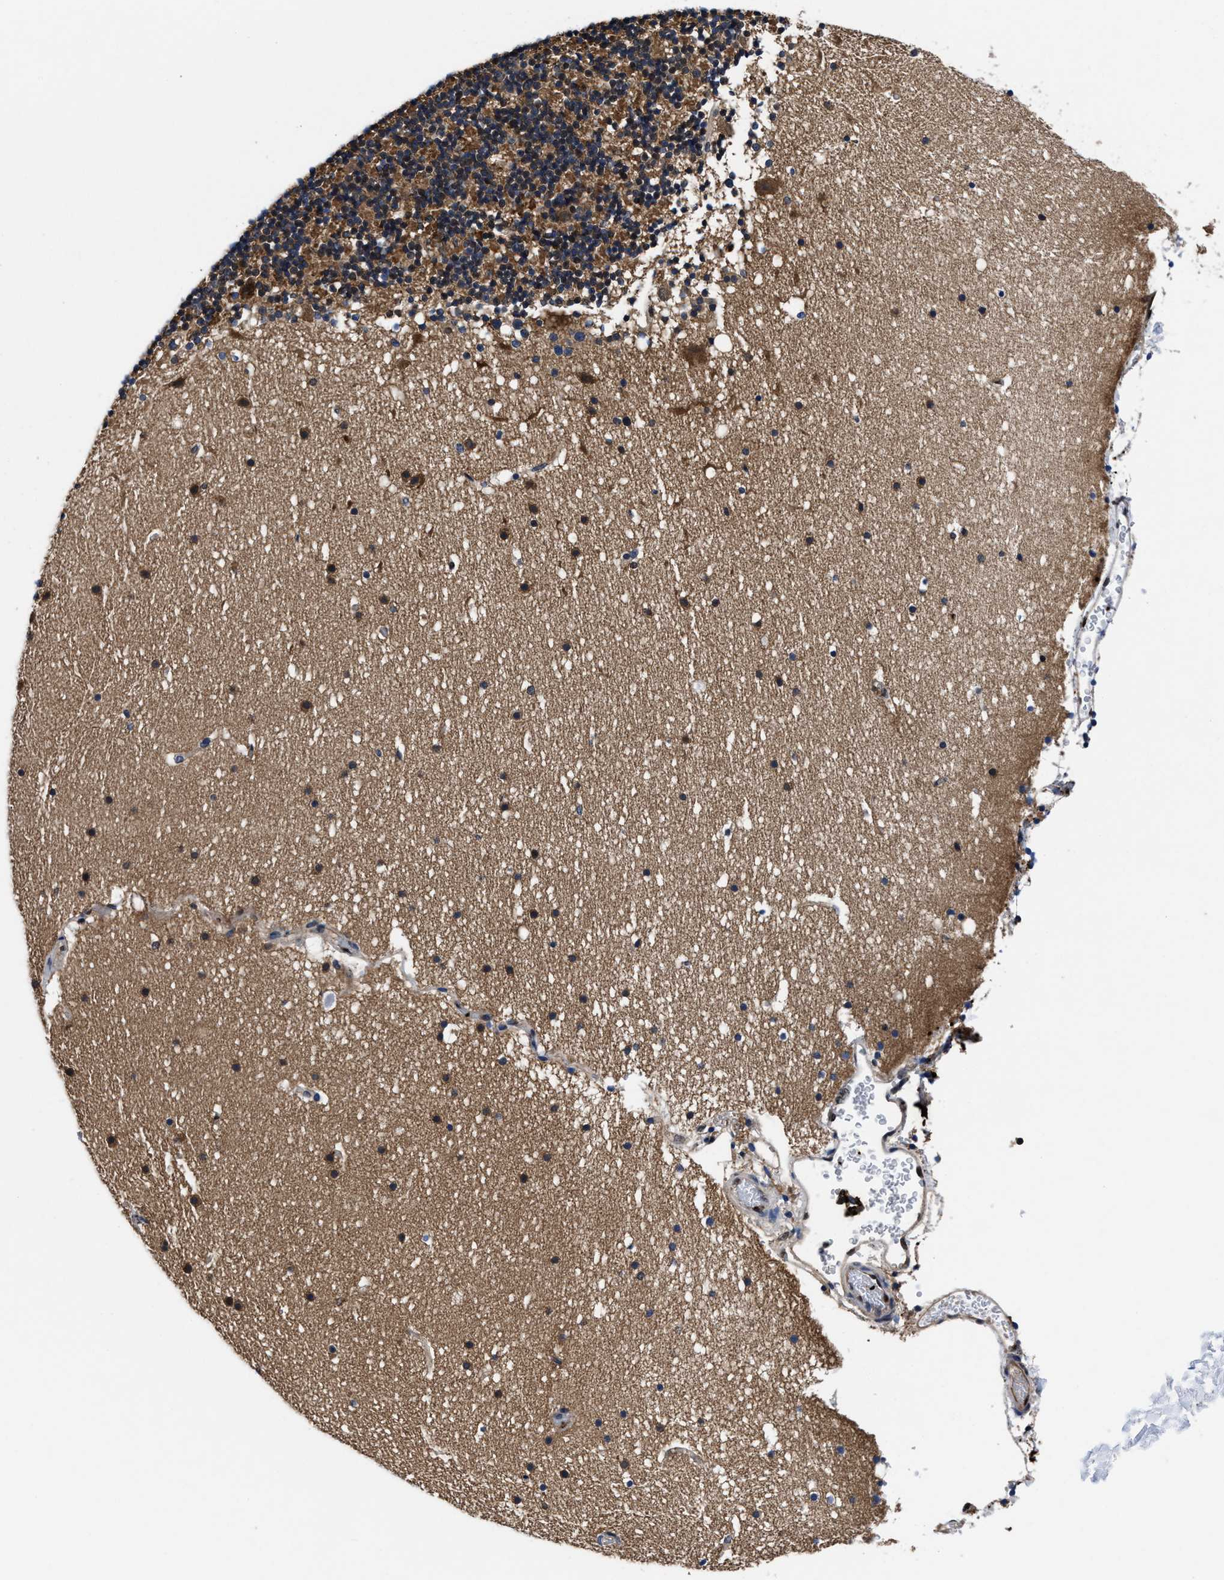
{"staining": {"intensity": "moderate", "quantity": ">75%", "location": "cytoplasmic/membranous"}, "tissue": "cerebellum", "cell_type": "Cells in granular layer", "image_type": "normal", "snomed": [{"axis": "morphology", "description": "Normal tissue, NOS"}, {"axis": "topography", "description": "Cerebellum"}], "caption": "Immunohistochemistry photomicrograph of unremarkable human cerebellum stained for a protein (brown), which exhibits medium levels of moderate cytoplasmic/membranous staining in about >75% of cells in granular layer.", "gene": "ACLY", "patient": {"sex": "male", "age": 57}}